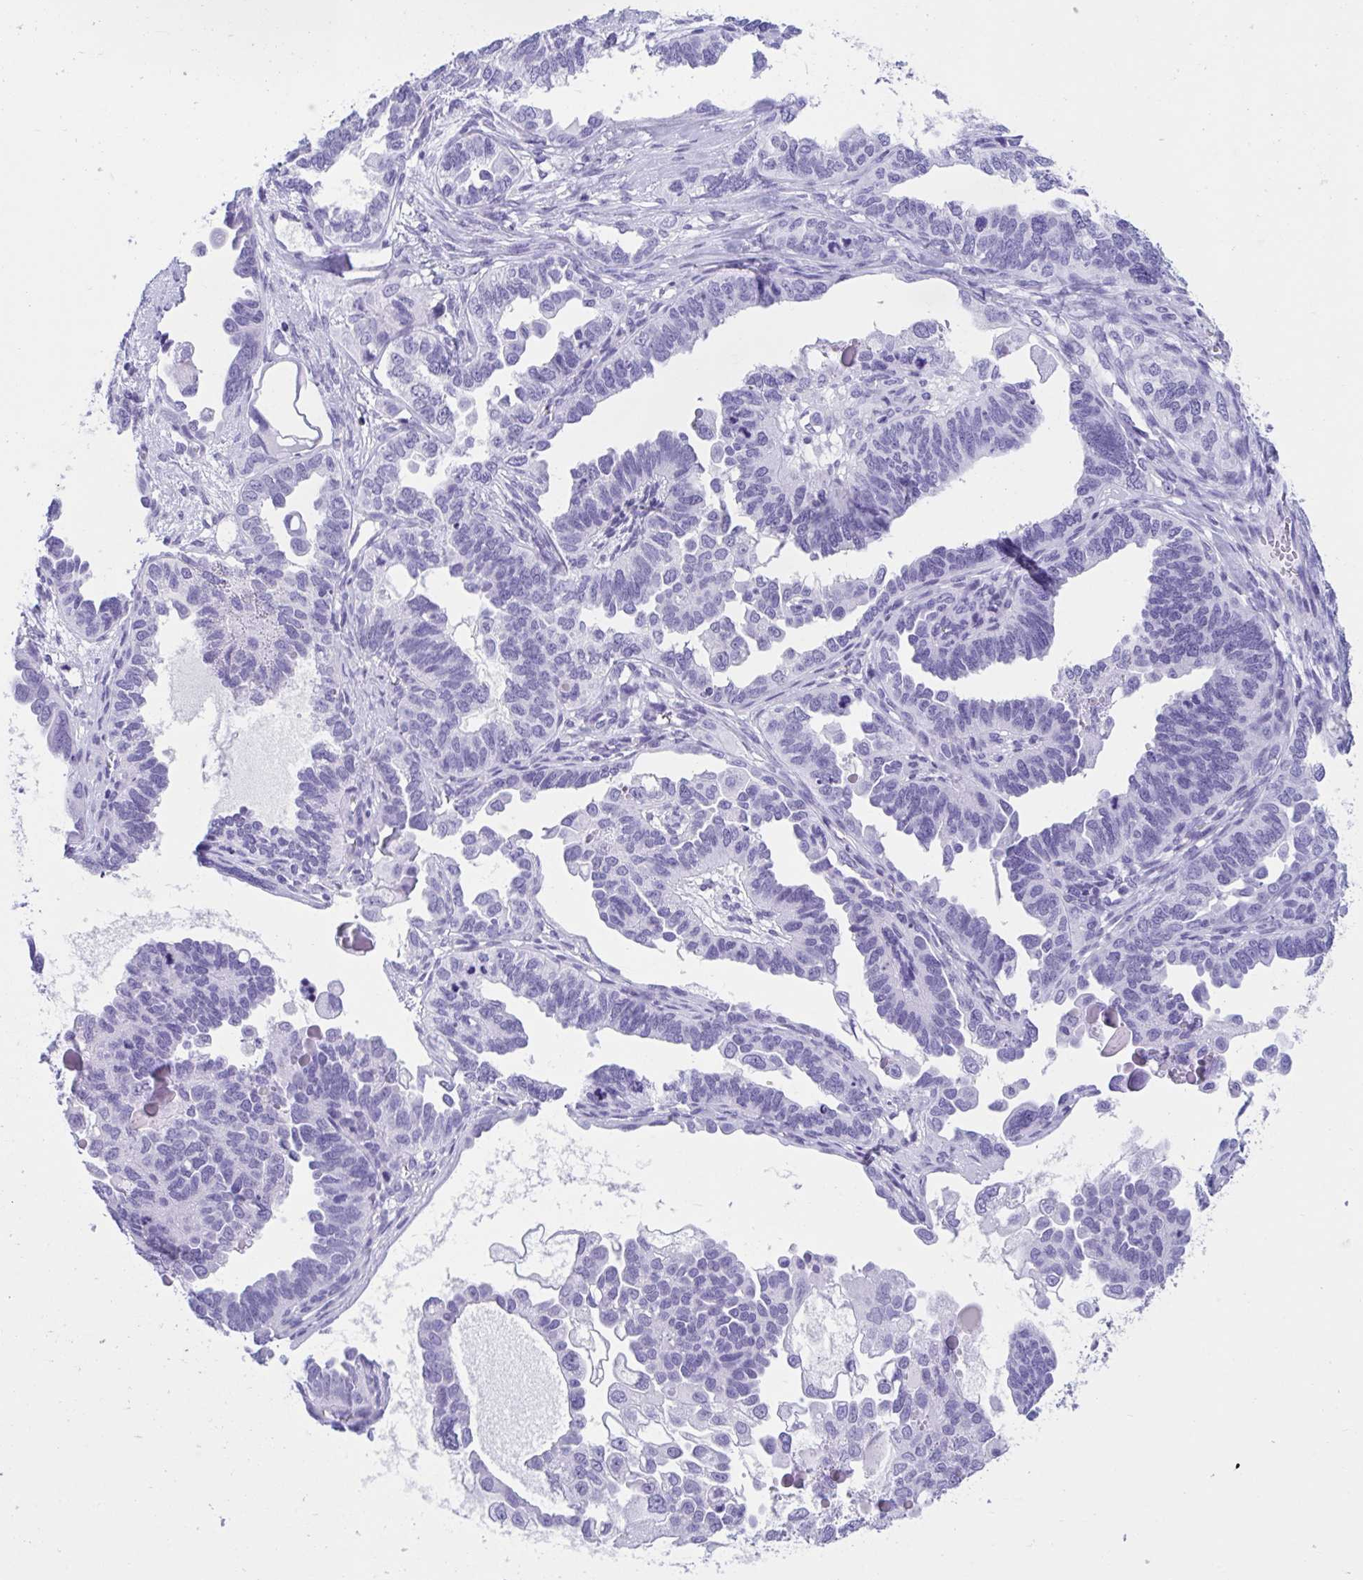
{"staining": {"intensity": "negative", "quantity": "none", "location": "none"}, "tissue": "ovarian cancer", "cell_type": "Tumor cells", "image_type": "cancer", "snomed": [{"axis": "morphology", "description": "Cystadenocarcinoma, serous, NOS"}, {"axis": "topography", "description": "Ovary"}], "caption": "DAB immunohistochemical staining of ovarian cancer shows no significant staining in tumor cells.", "gene": "TMEM35A", "patient": {"sex": "female", "age": 51}}